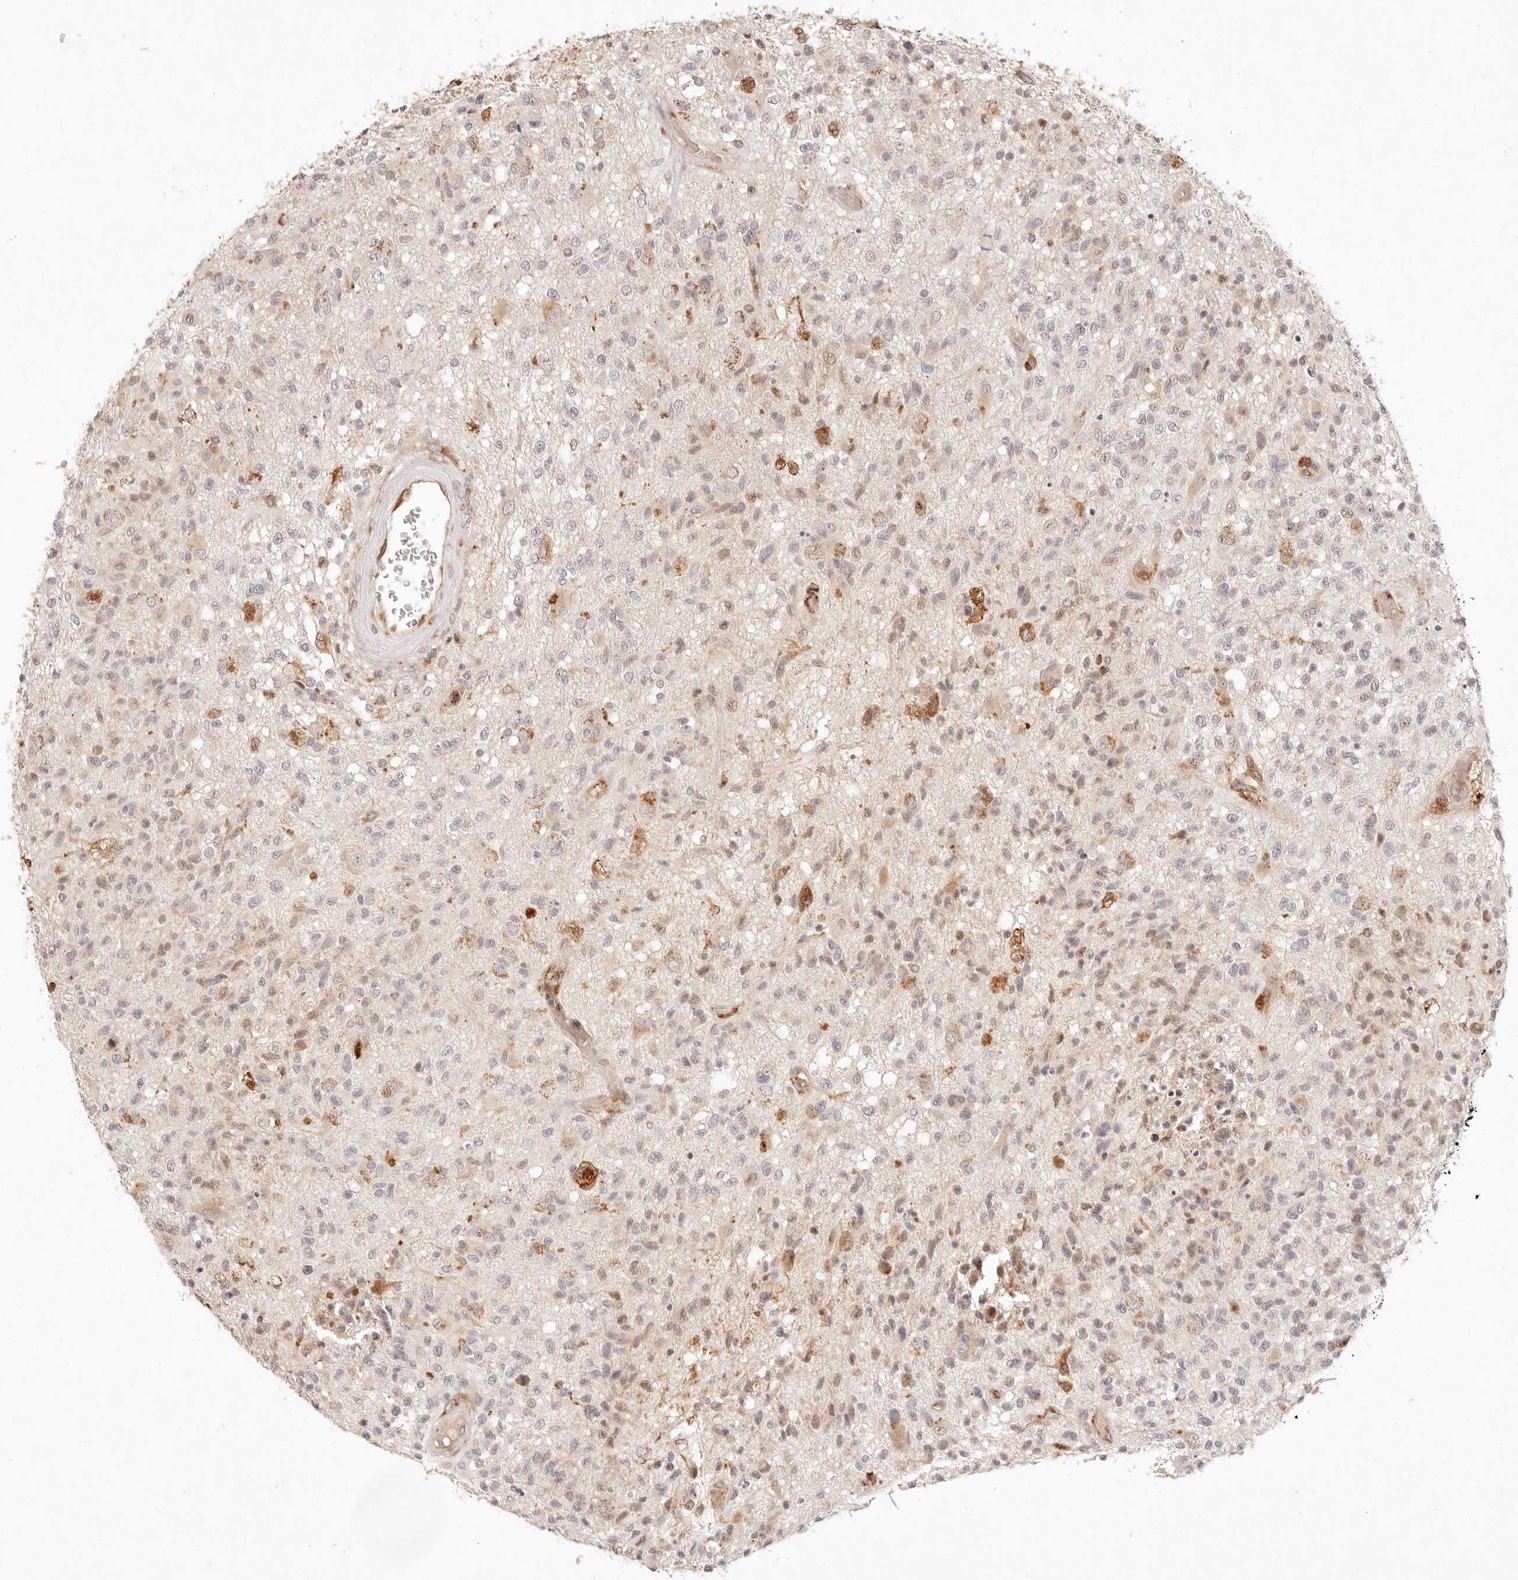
{"staining": {"intensity": "negative", "quantity": "none", "location": "none"}, "tissue": "glioma", "cell_type": "Tumor cells", "image_type": "cancer", "snomed": [{"axis": "morphology", "description": "Glioma, malignant, High grade"}, {"axis": "morphology", "description": "Glioblastoma, NOS"}, {"axis": "topography", "description": "Brain"}], "caption": "Immunohistochemistry (IHC) micrograph of neoplastic tissue: human glioblastoma stained with DAB displays no significant protein expression in tumor cells. (DAB immunohistochemistry (IHC), high magnification).", "gene": "C1orf127", "patient": {"sex": "male", "age": 60}}